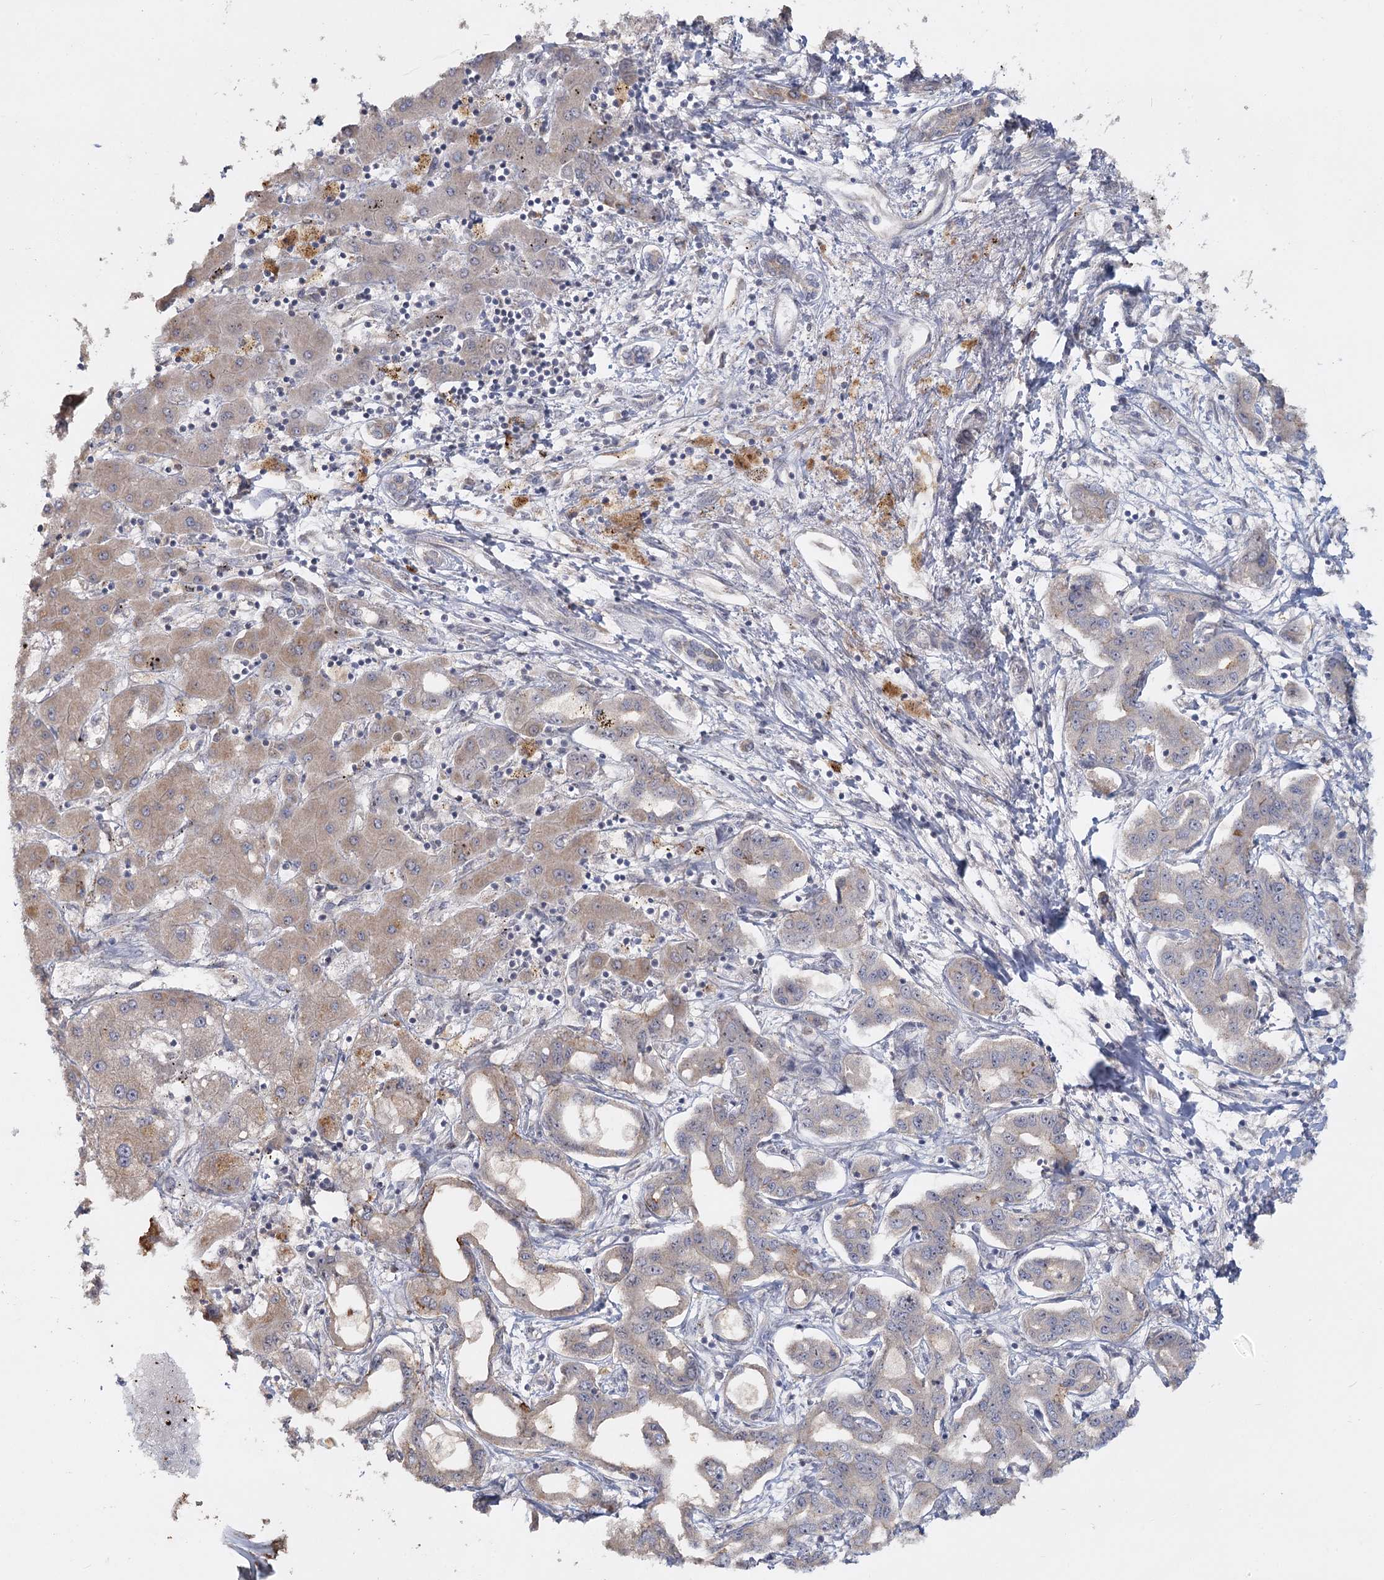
{"staining": {"intensity": "weak", "quantity": "<25%", "location": "cytoplasmic/membranous"}, "tissue": "liver cancer", "cell_type": "Tumor cells", "image_type": "cancer", "snomed": [{"axis": "morphology", "description": "Cholangiocarcinoma"}, {"axis": "topography", "description": "Liver"}], "caption": "IHC of human cholangiocarcinoma (liver) displays no expression in tumor cells.", "gene": "ANGPTL5", "patient": {"sex": "male", "age": 59}}